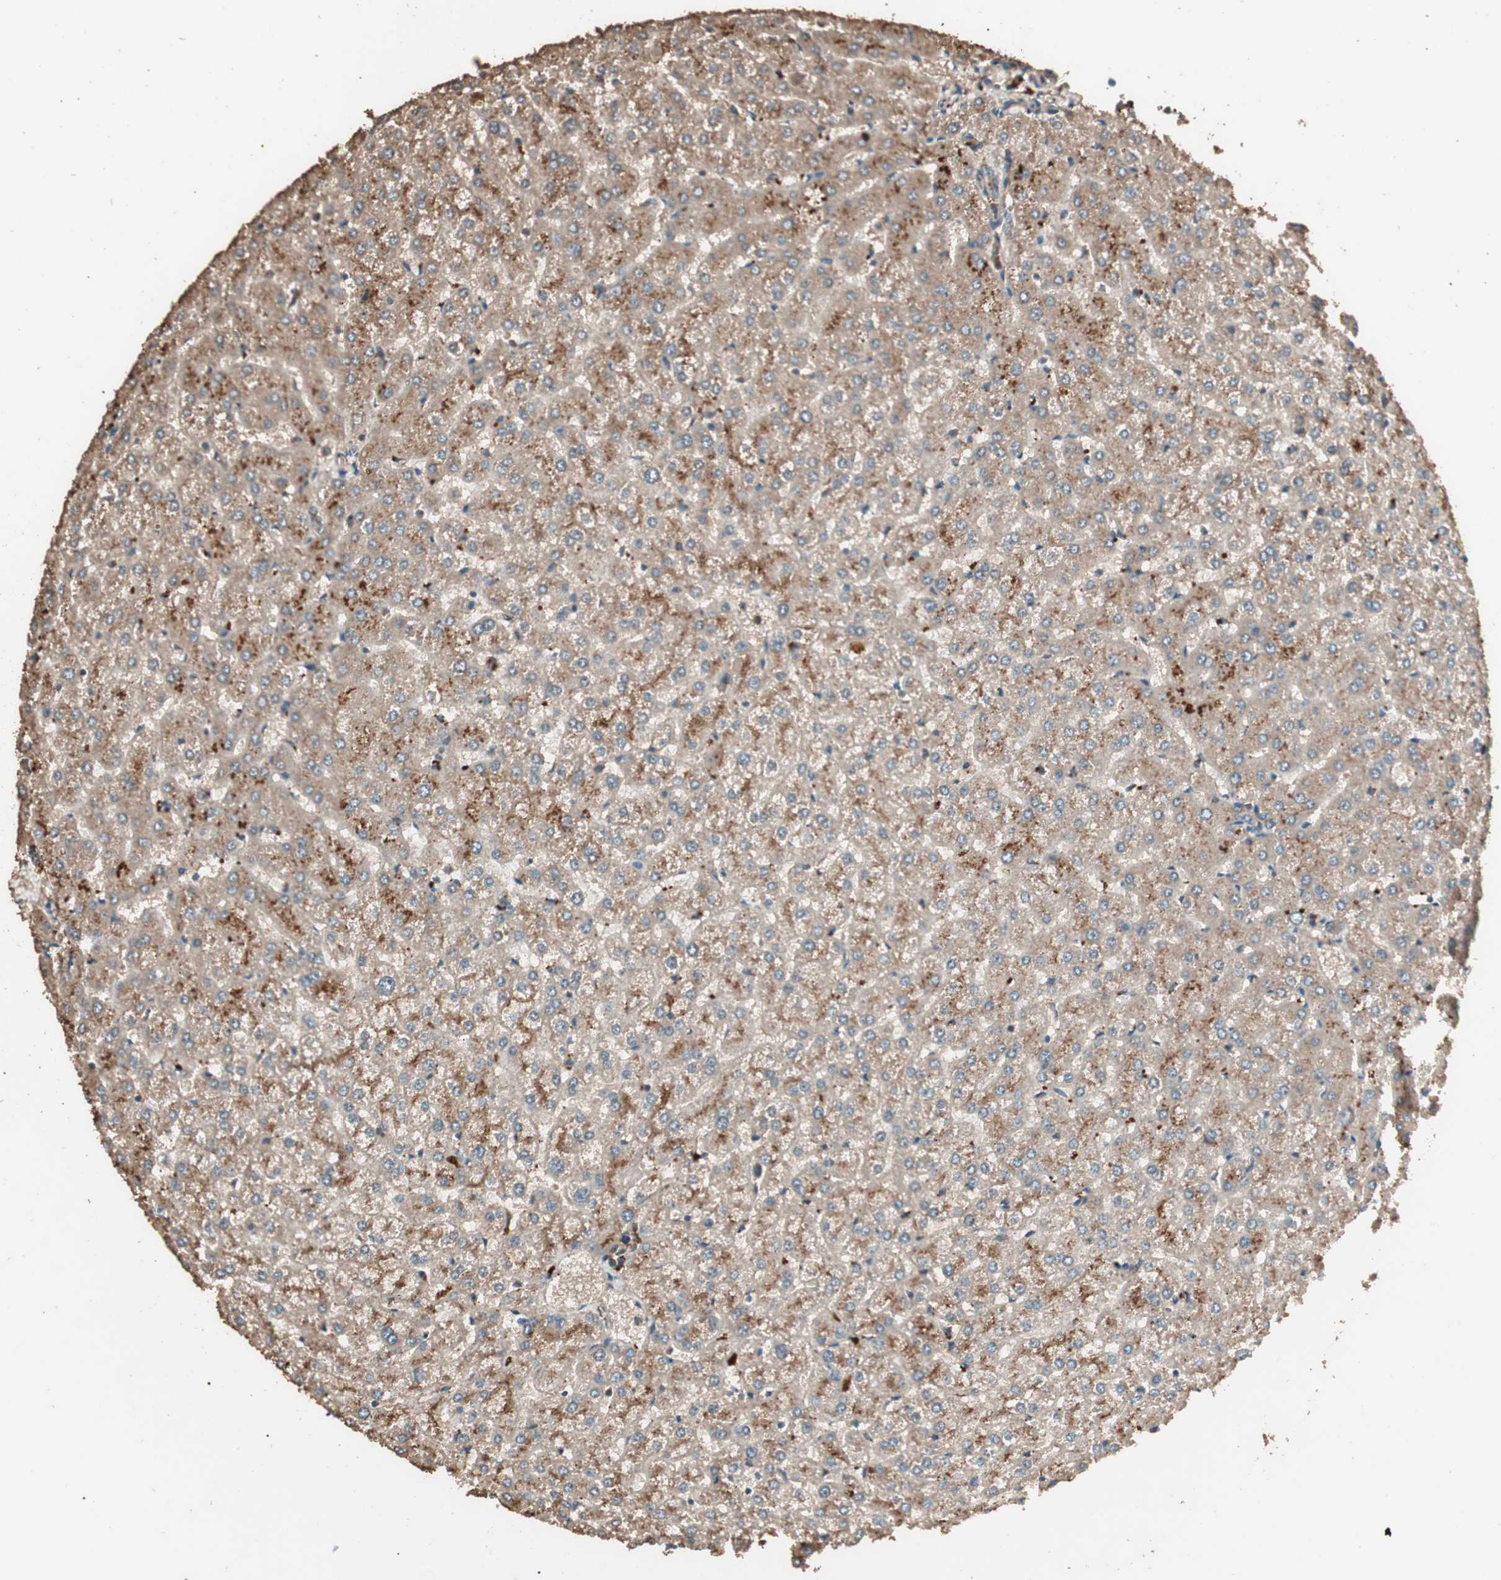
{"staining": {"intensity": "moderate", "quantity": ">75%", "location": "cytoplasmic/membranous"}, "tissue": "liver", "cell_type": "Cholangiocytes", "image_type": "normal", "snomed": [{"axis": "morphology", "description": "Normal tissue, NOS"}, {"axis": "topography", "description": "Liver"}], "caption": "Liver stained for a protein shows moderate cytoplasmic/membranous positivity in cholangiocytes. (brown staining indicates protein expression, while blue staining denotes nuclei).", "gene": "CCN4", "patient": {"sex": "female", "age": 32}}